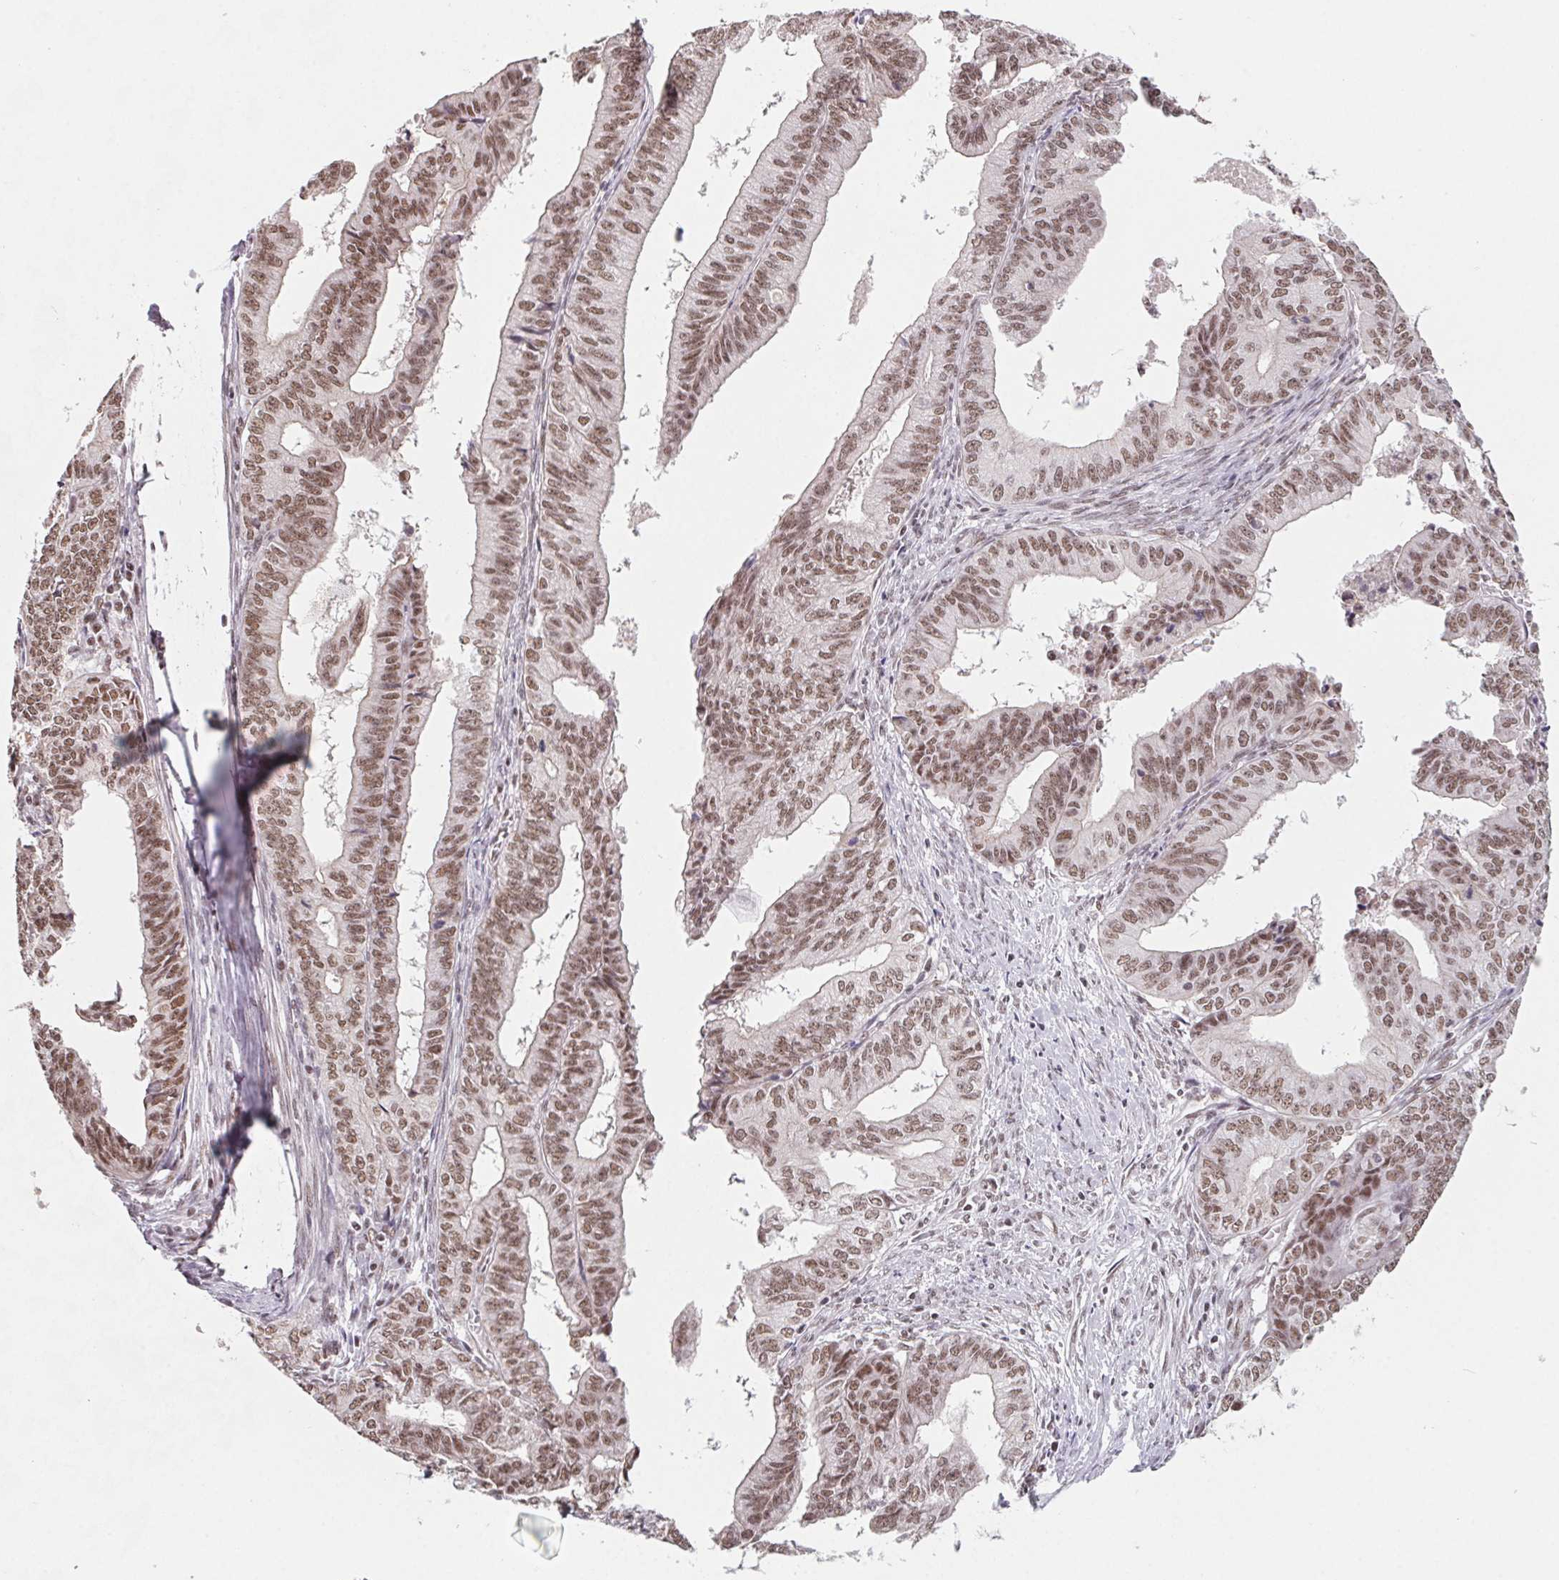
{"staining": {"intensity": "moderate", "quantity": ">75%", "location": "cytoplasmic/membranous,nuclear"}, "tissue": "endometrial cancer", "cell_type": "Tumor cells", "image_type": "cancer", "snomed": [{"axis": "morphology", "description": "Adenocarcinoma, NOS"}, {"axis": "topography", "description": "Endometrium"}], "caption": "Immunohistochemistry (DAB (3,3'-diaminobenzidine)) staining of endometrial cancer (adenocarcinoma) reveals moderate cytoplasmic/membranous and nuclear protein positivity in approximately >75% of tumor cells. (DAB = brown stain, brightfield microscopy at high magnification).", "gene": "TCERG1", "patient": {"sex": "female", "age": 65}}